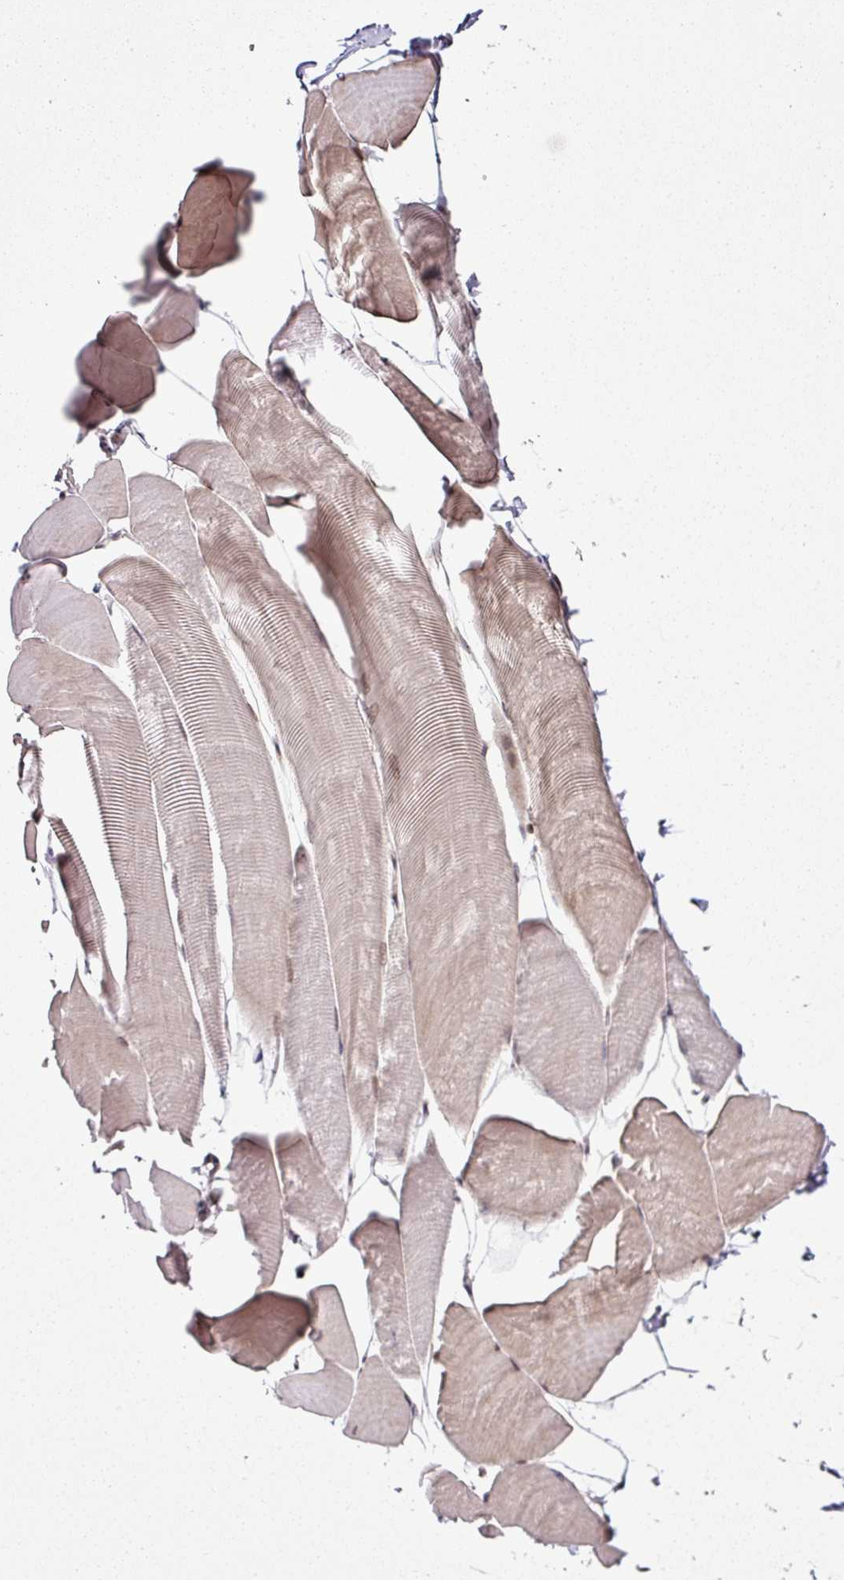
{"staining": {"intensity": "weak", "quantity": ">75%", "location": "nuclear"}, "tissue": "skeletal muscle", "cell_type": "Myocytes", "image_type": "normal", "snomed": [{"axis": "morphology", "description": "Normal tissue, NOS"}, {"axis": "topography", "description": "Skeletal muscle"}], "caption": "High-magnification brightfield microscopy of unremarkable skeletal muscle stained with DAB (3,3'-diaminobenzidine) (brown) and counterstained with hematoxylin (blue). myocytes exhibit weak nuclear expression is present in approximately>75% of cells.", "gene": "COPRS", "patient": {"sex": "male", "age": 25}}